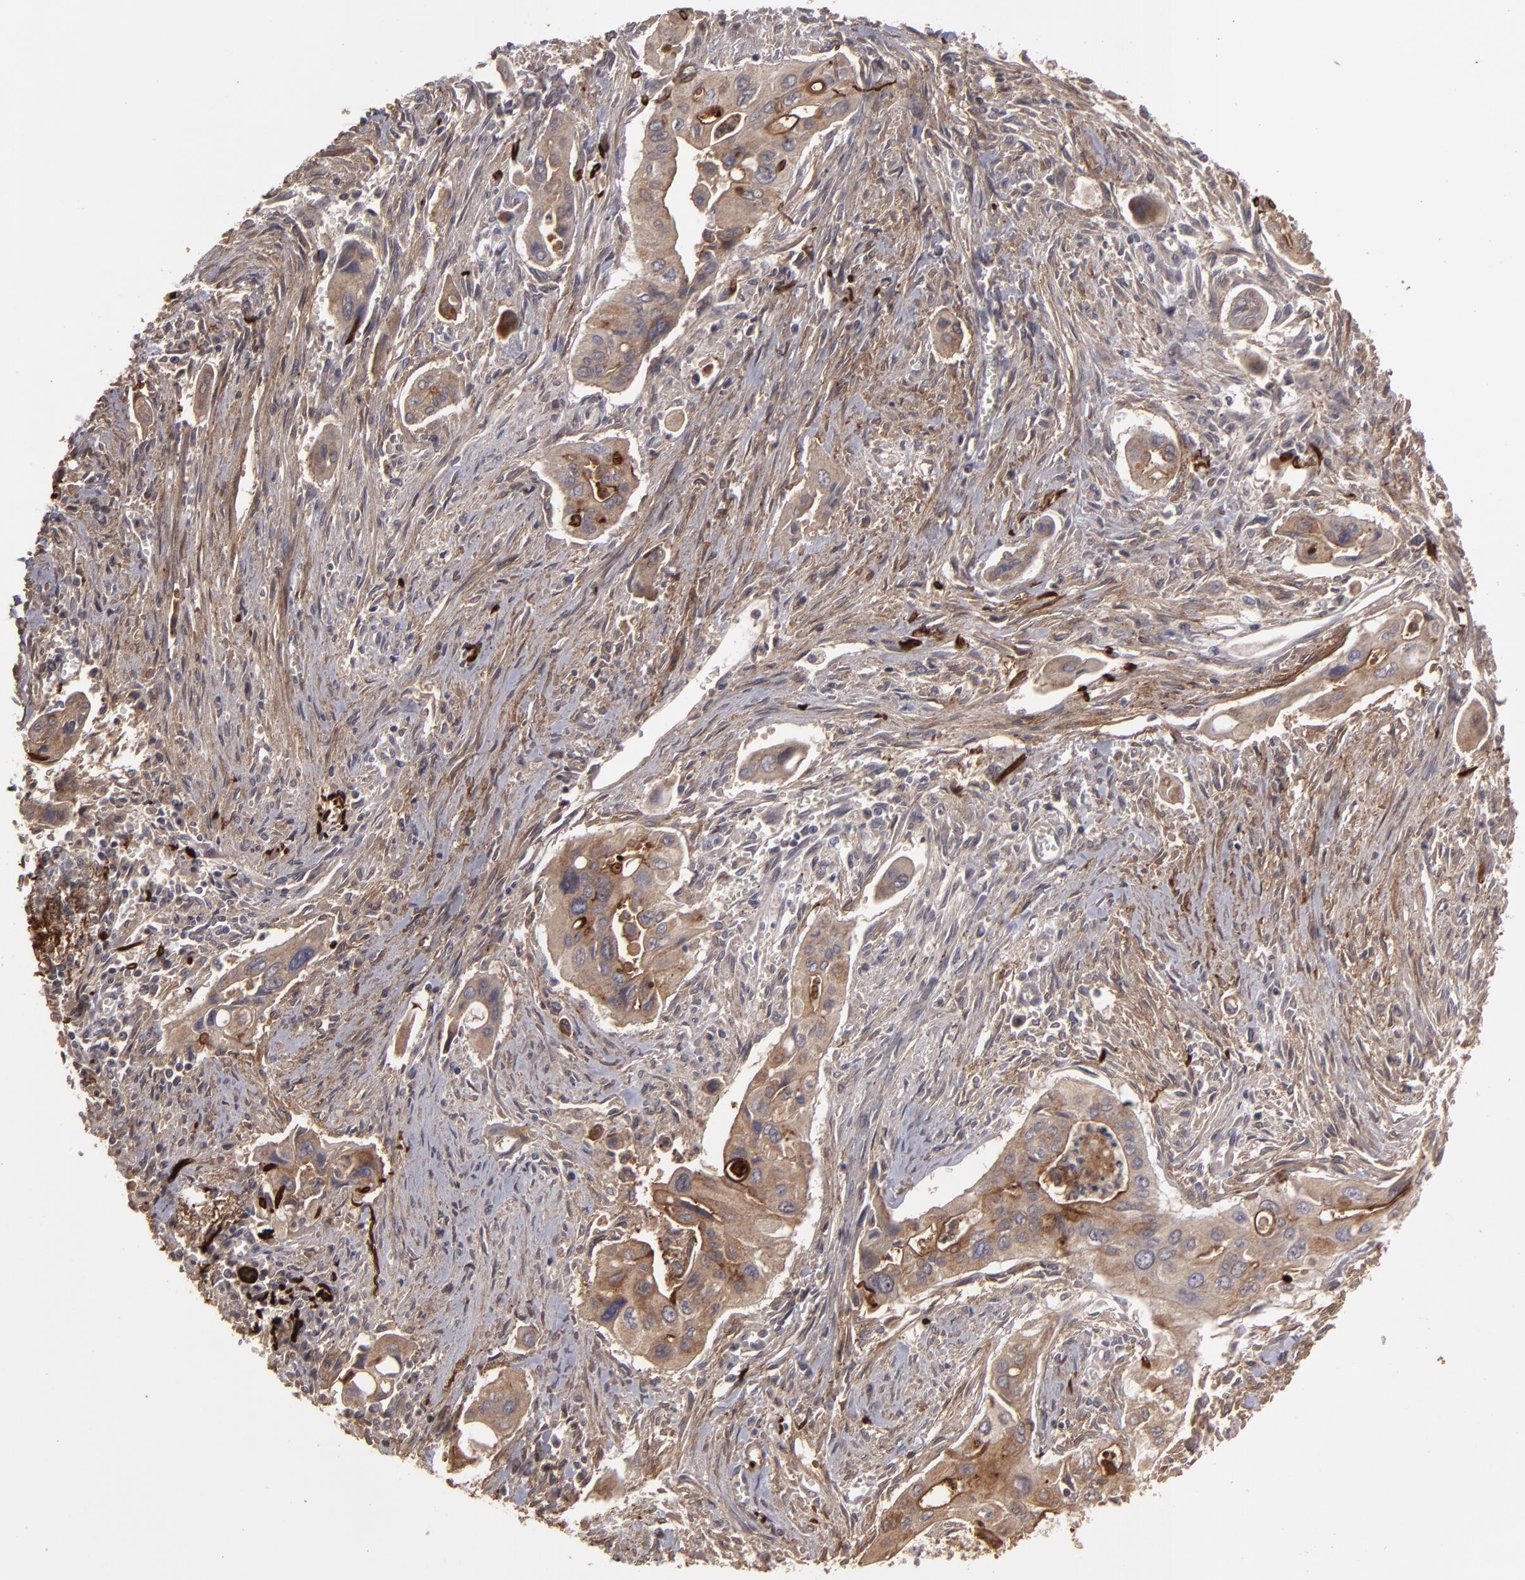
{"staining": {"intensity": "moderate", "quantity": ">75%", "location": "cytoplasmic/membranous"}, "tissue": "pancreatic cancer", "cell_type": "Tumor cells", "image_type": "cancer", "snomed": [{"axis": "morphology", "description": "Adenocarcinoma, NOS"}, {"axis": "topography", "description": "Pancreas"}], "caption": "Immunohistochemistry (DAB (3,3'-diaminobenzidine)) staining of pancreatic cancer (adenocarcinoma) exhibits moderate cytoplasmic/membranous protein expression in approximately >75% of tumor cells.", "gene": "CD55", "patient": {"sex": "male", "age": 77}}